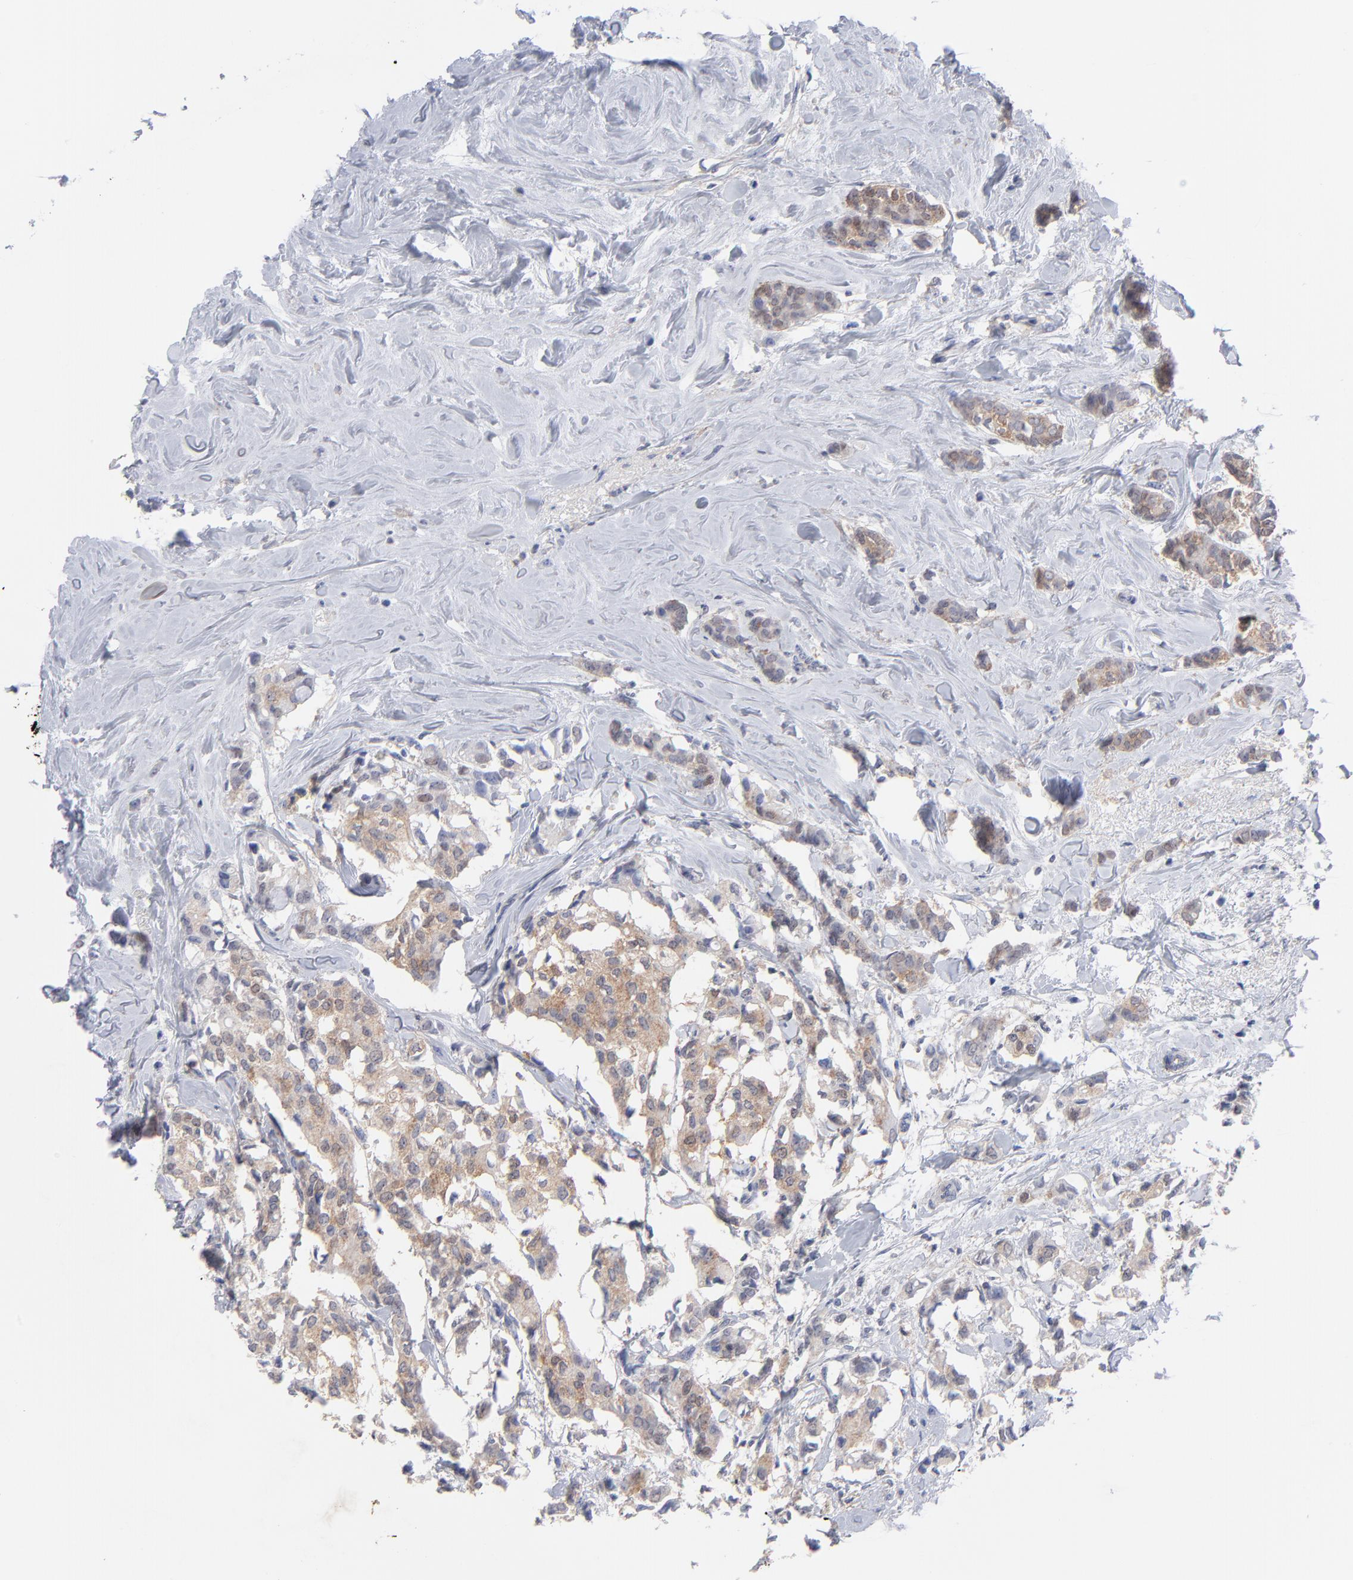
{"staining": {"intensity": "weak", "quantity": "25%-75%", "location": "cytoplasmic/membranous"}, "tissue": "breast cancer", "cell_type": "Tumor cells", "image_type": "cancer", "snomed": [{"axis": "morphology", "description": "Duct carcinoma"}, {"axis": "topography", "description": "Breast"}], "caption": "High-magnification brightfield microscopy of infiltrating ductal carcinoma (breast) stained with DAB (brown) and counterstained with hematoxylin (blue). tumor cells exhibit weak cytoplasmic/membranous positivity is seen in about25%-75% of cells.", "gene": "ASL", "patient": {"sex": "female", "age": 84}}